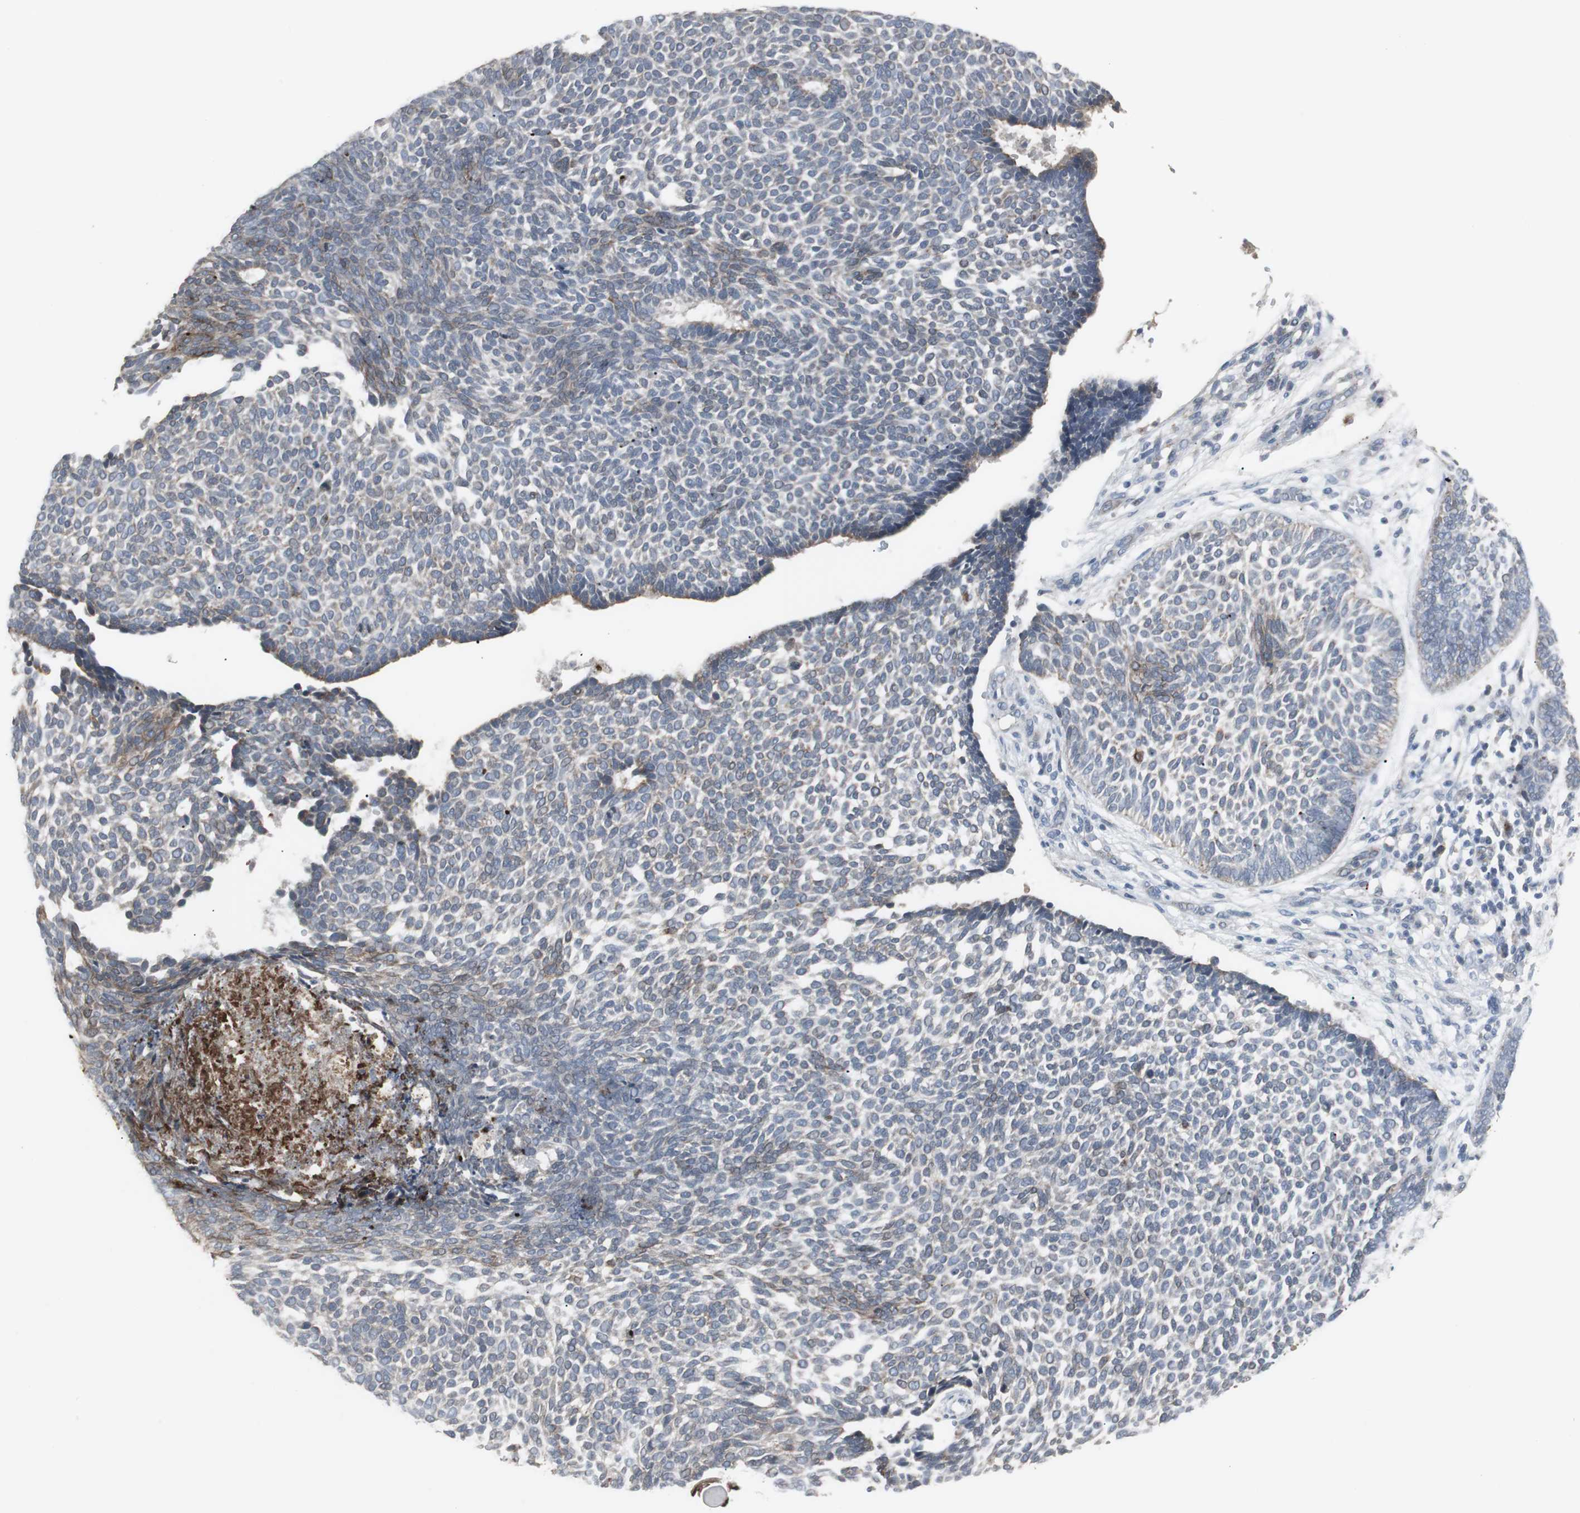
{"staining": {"intensity": "weak", "quantity": "25%-75%", "location": "cytoplasmic/membranous"}, "tissue": "skin cancer", "cell_type": "Tumor cells", "image_type": "cancer", "snomed": [{"axis": "morphology", "description": "Normal tissue, NOS"}, {"axis": "morphology", "description": "Basal cell carcinoma"}, {"axis": "topography", "description": "Skin"}], "caption": "Human skin basal cell carcinoma stained for a protein (brown) reveals weak cytoplasmic/membranous positive expression in about 25%-75% of tumor cells.", "gene": "GBA1", "patient": {"sex": "male", "age": 87}}